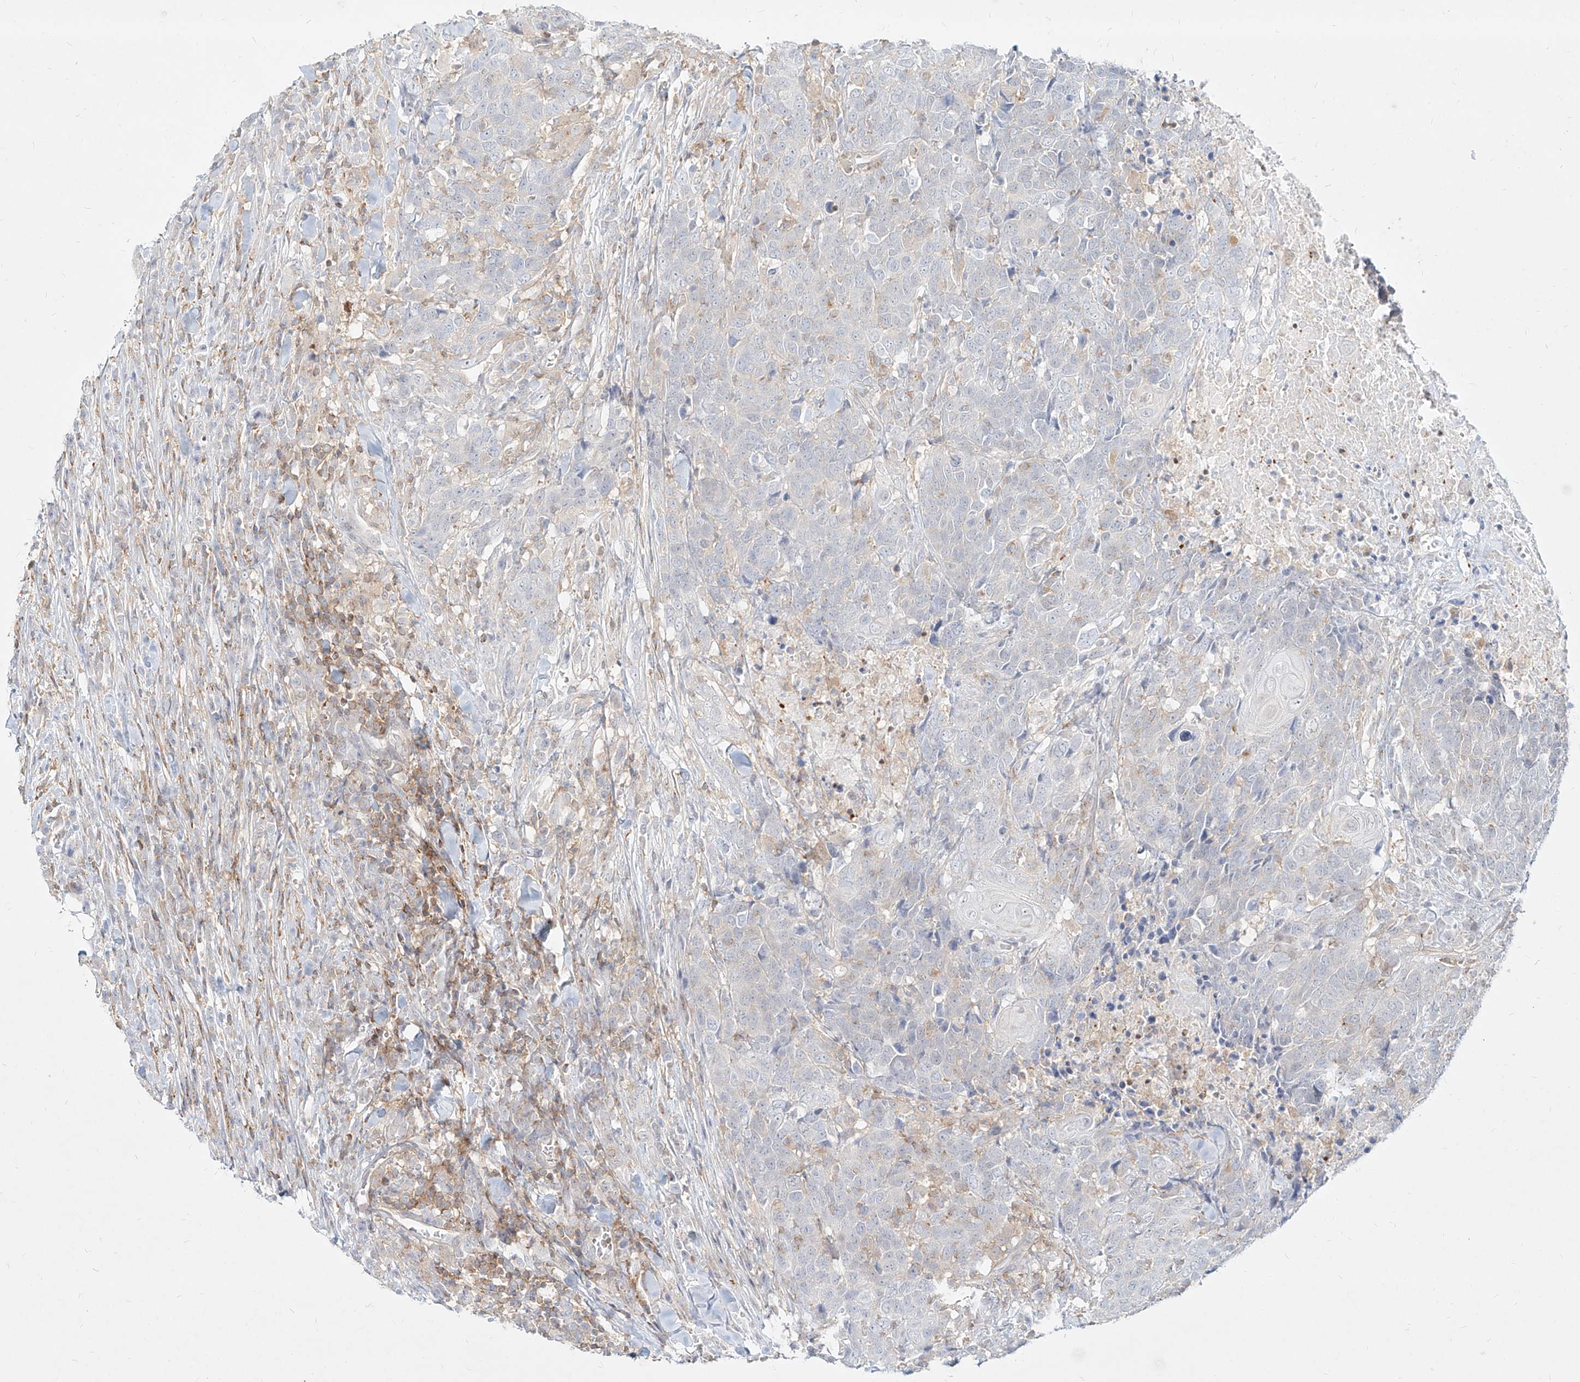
{"staining": {"intensity": "negative", "quantity": "none", "location": "none"}, "tissue": "head and neck cancer", "cell_type": "Tumor cells", "image_type": "cancer", "snomed": [{"axis": "morphology", "description": "Squamous cell carcinoma, NOS"}, {"axis": "topography", "description": "Head-Neck"}], "caption": "Squamous cell carcinoma (head and neck) was stained to show a protein in brown. There is no significant staining in tumor cells.", "gene": "SLC2A12", "patient": {"sex": "male", "age": 66}}